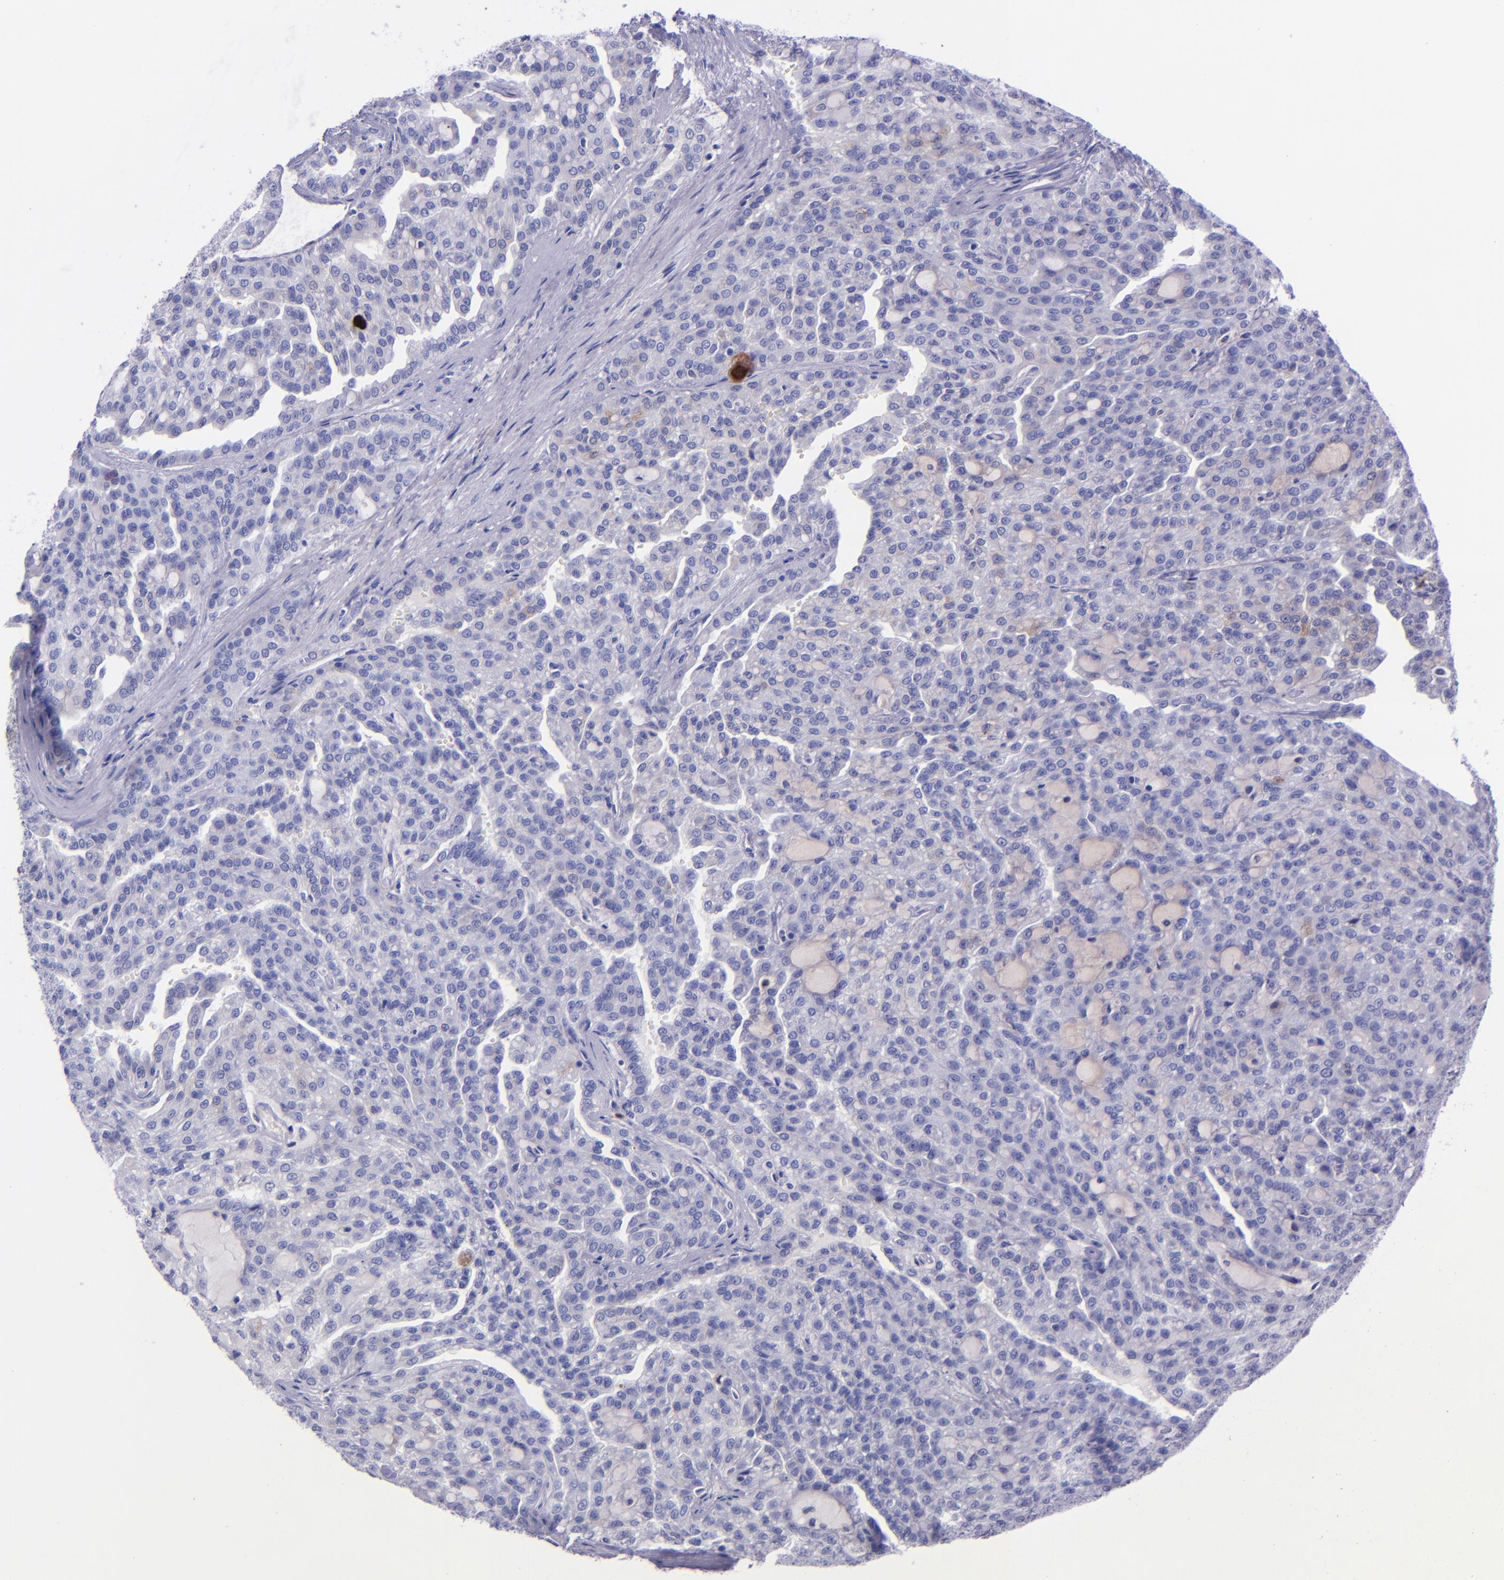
{"staining": {"intensity": "negative", "quantity": "none", "location": "none"}, "tissue": "renal cancer", "cell_type": "Tumor cells", "image_type": "cancer", "snomed": [{"axis": "morphology", "description": "Adenocarcinoma, NOS"}, {"axis": "topography", "description": "Kidney"}], "caption": "High magnification brightfield microscopy of renal cancer (adenocarcinoma) stained with DAB (3,3'-diaminobenzidine) (brown) and counterstained with hematoxylin (blue): tumor cells show no significant expression.", "gene": "SLPI", "patient": {"sex": "male", "age": 63}}